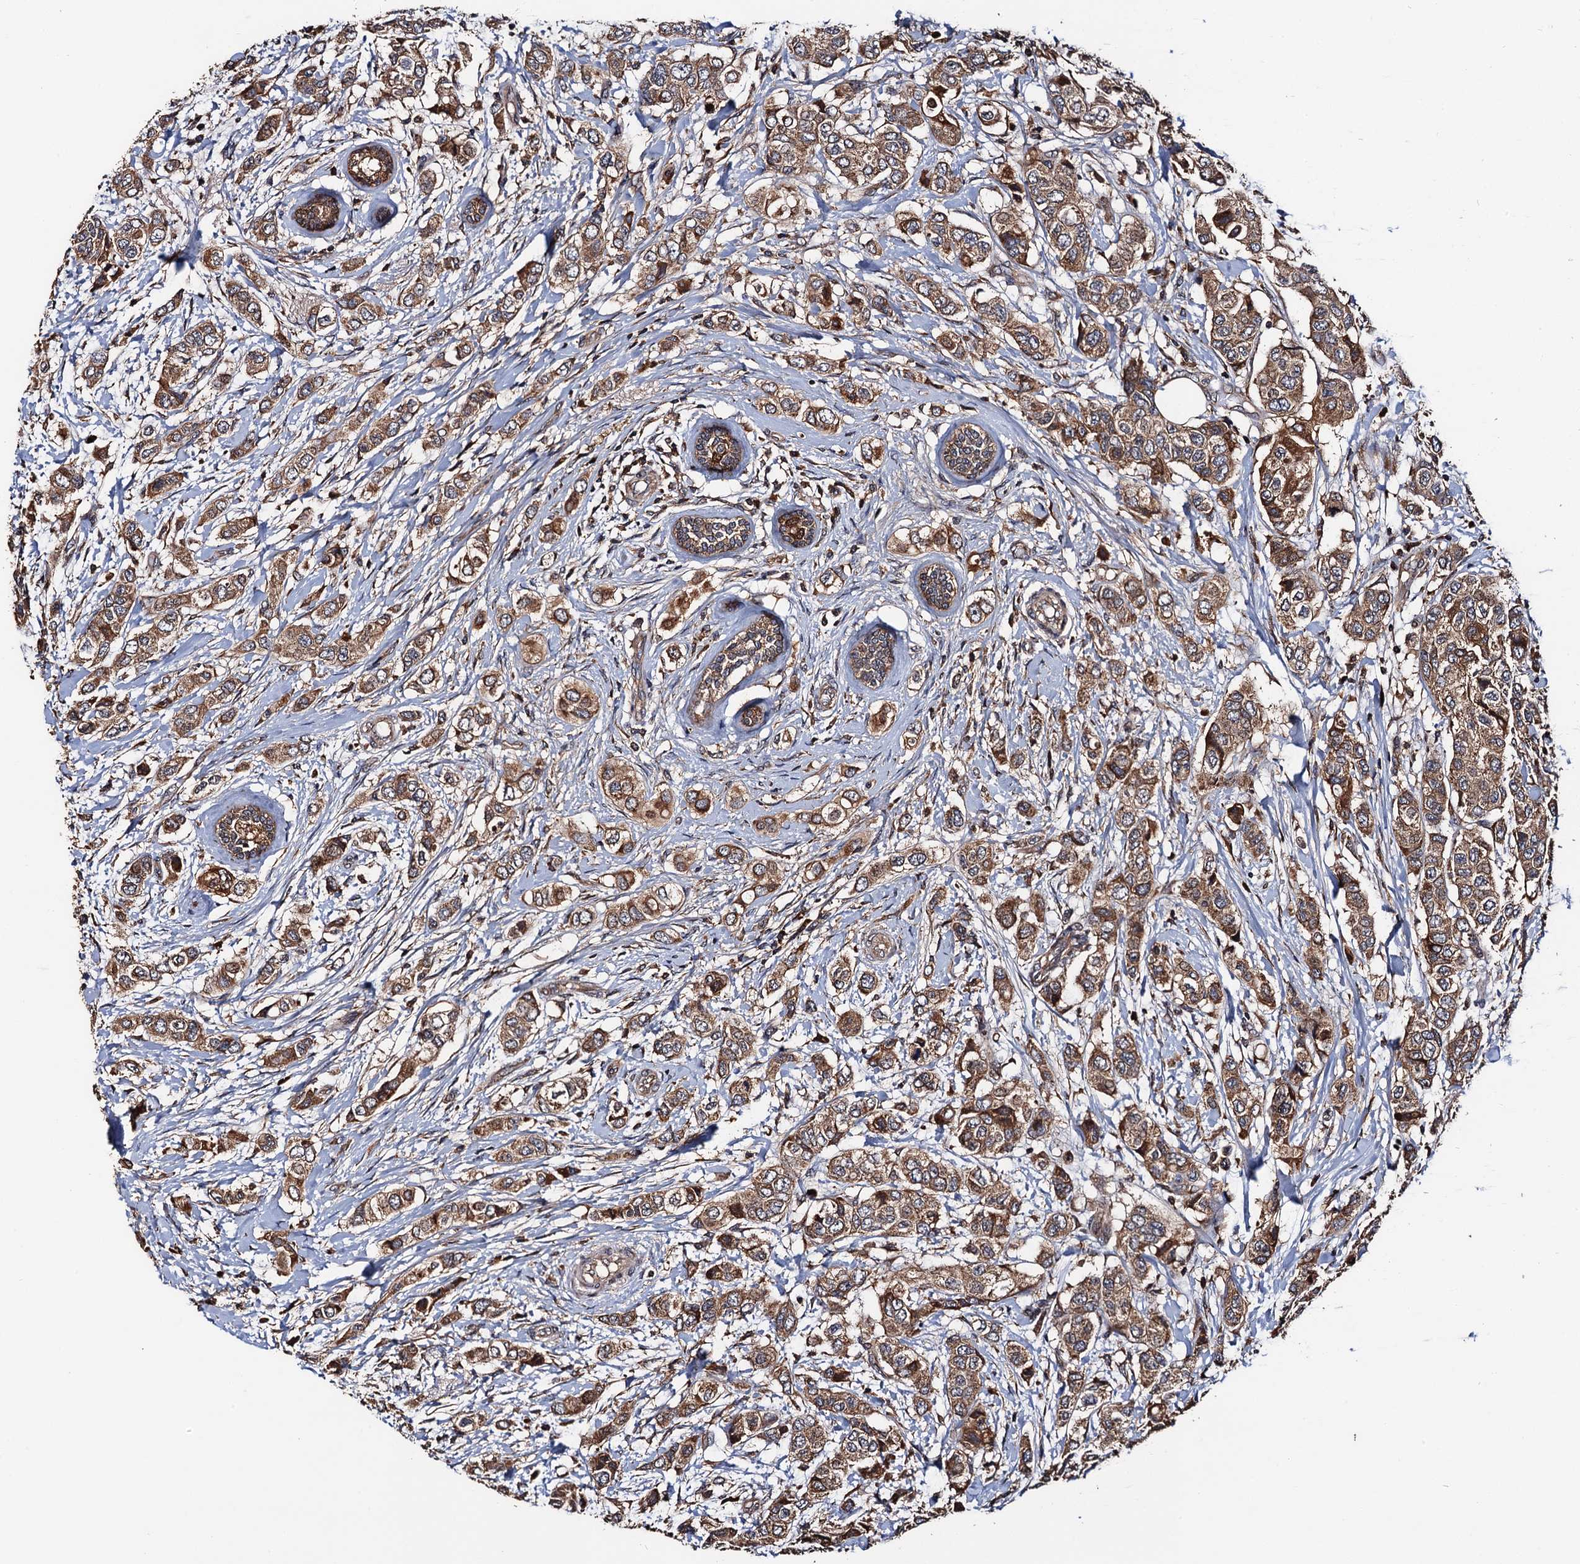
{"staining": {"intensity": "moderate", "quantity": ">75%", "location": "cytoplasmic/membranous"}, "tissue": "breast cancer", "cell_type": "Tumor cells", "image_type": "cancer", "snomed": [{"axis": "morphology", "description": "Lobular carcinoma"}, {"axis": "topography", "description": "Breast"}], "caption": "Immunohistochemistry (DAB (3,3'-diaminobenzidine)) staining of human breast lobular carcinoma shows moderate cytoplasmic/membranous protein expression in approximately >75% of tumor cells.", "gene": "RGS11", "patient": {"sex": "female", "age": 51}}